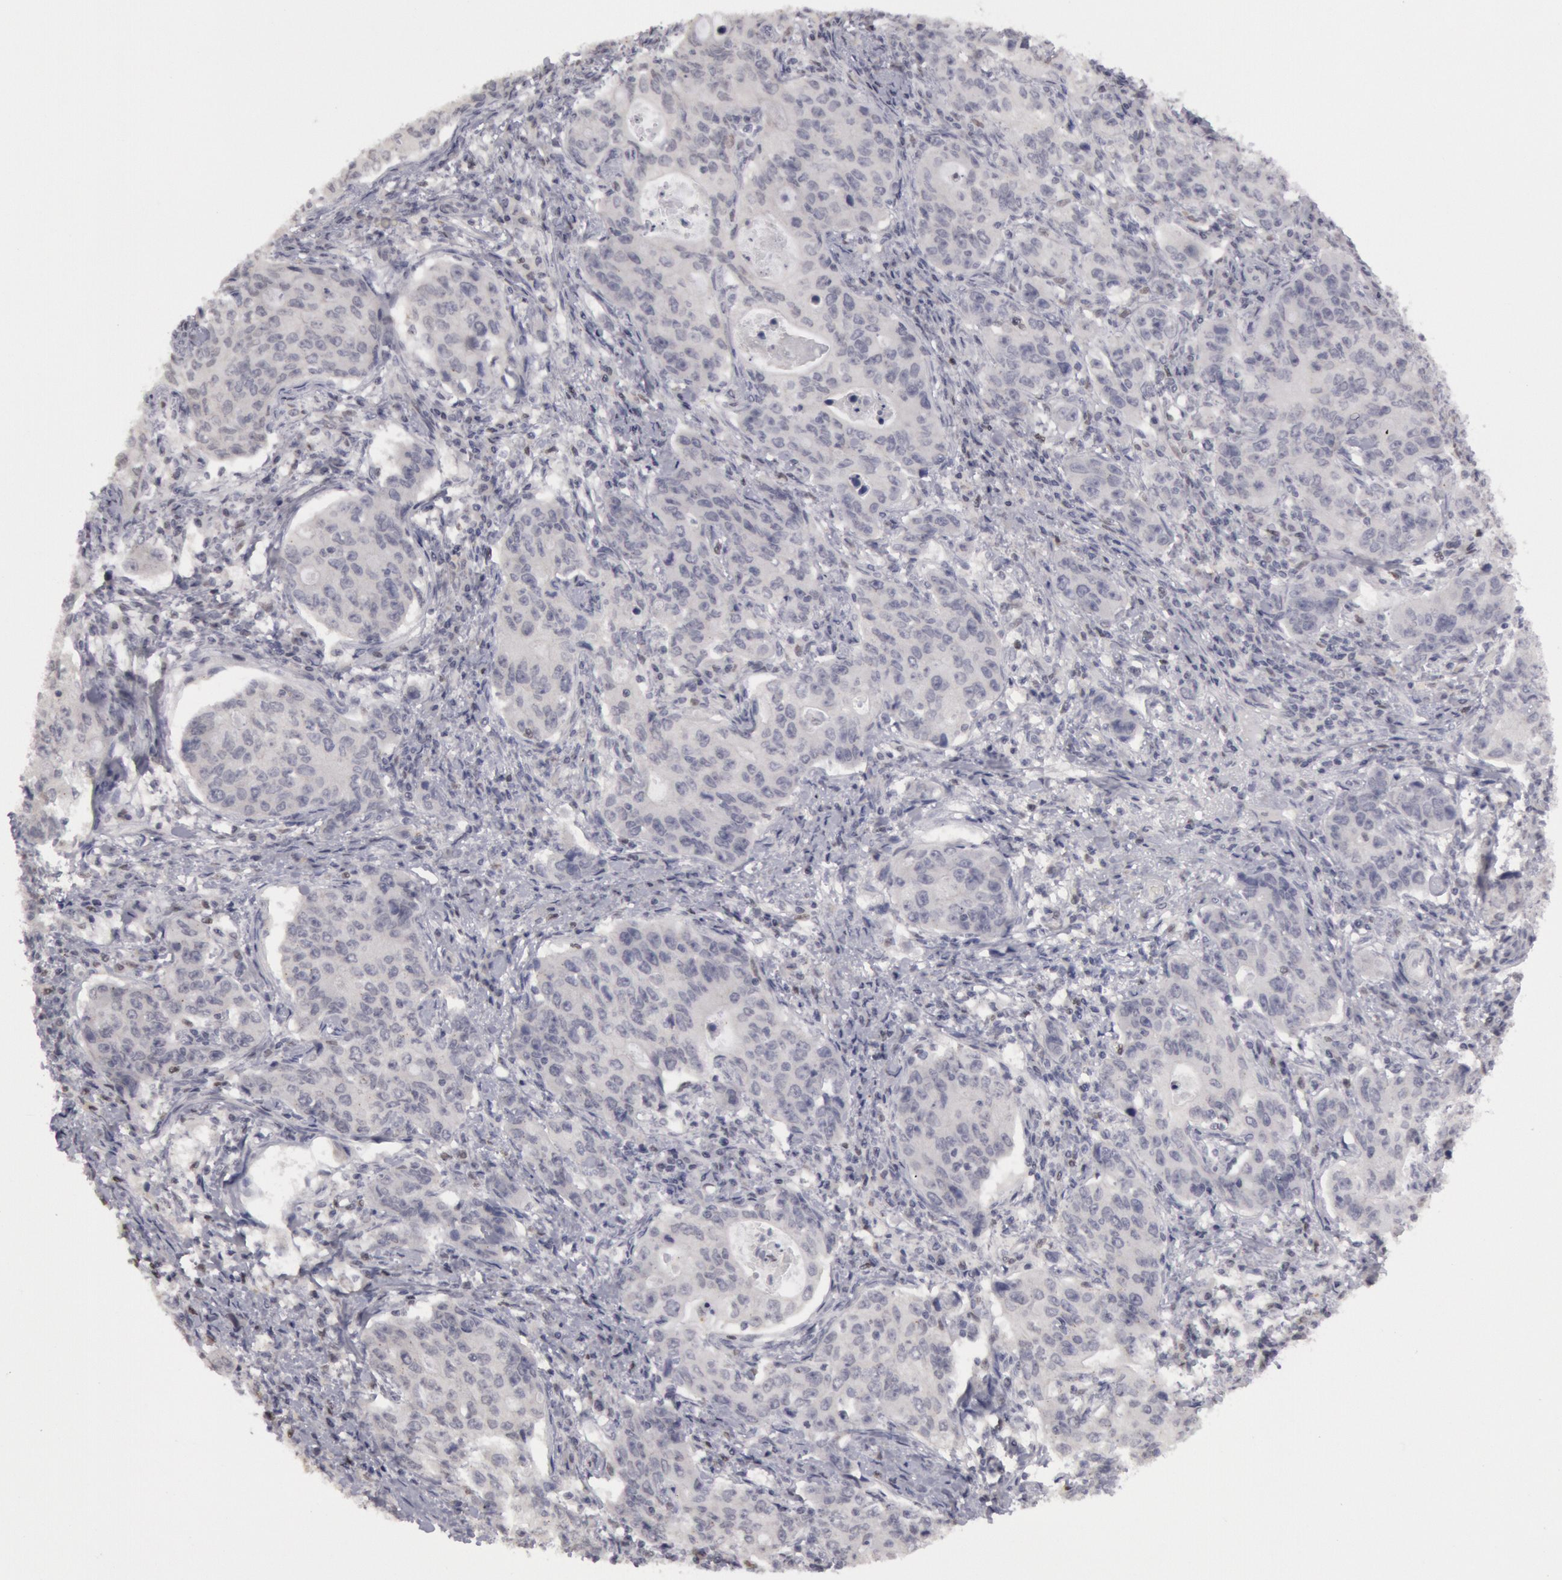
{"staining": {"intensity": "negative", "quantity": "none", "location": "none"}, "tissue": "stomach cancer", "cell_type": "Tumor cells", "image_type": "cancer", "snomed": [{"axis": "morphology", "description": "Adenocarcinoma, NOS"}, {"axis": "topography", "description": "Esophagus"}, {"axis": "topography", "description": "Stomach"}], "caption": "High power microscopy histopathology image of an IHC photomicrograph of stomach cancer, revealing no significant expression in tumor cells. (Immunohistochemistry, brightfield microscopy, high magnification).", "gene": "RIMBP3C", "patient": {"sex": "male", "age": 74}}